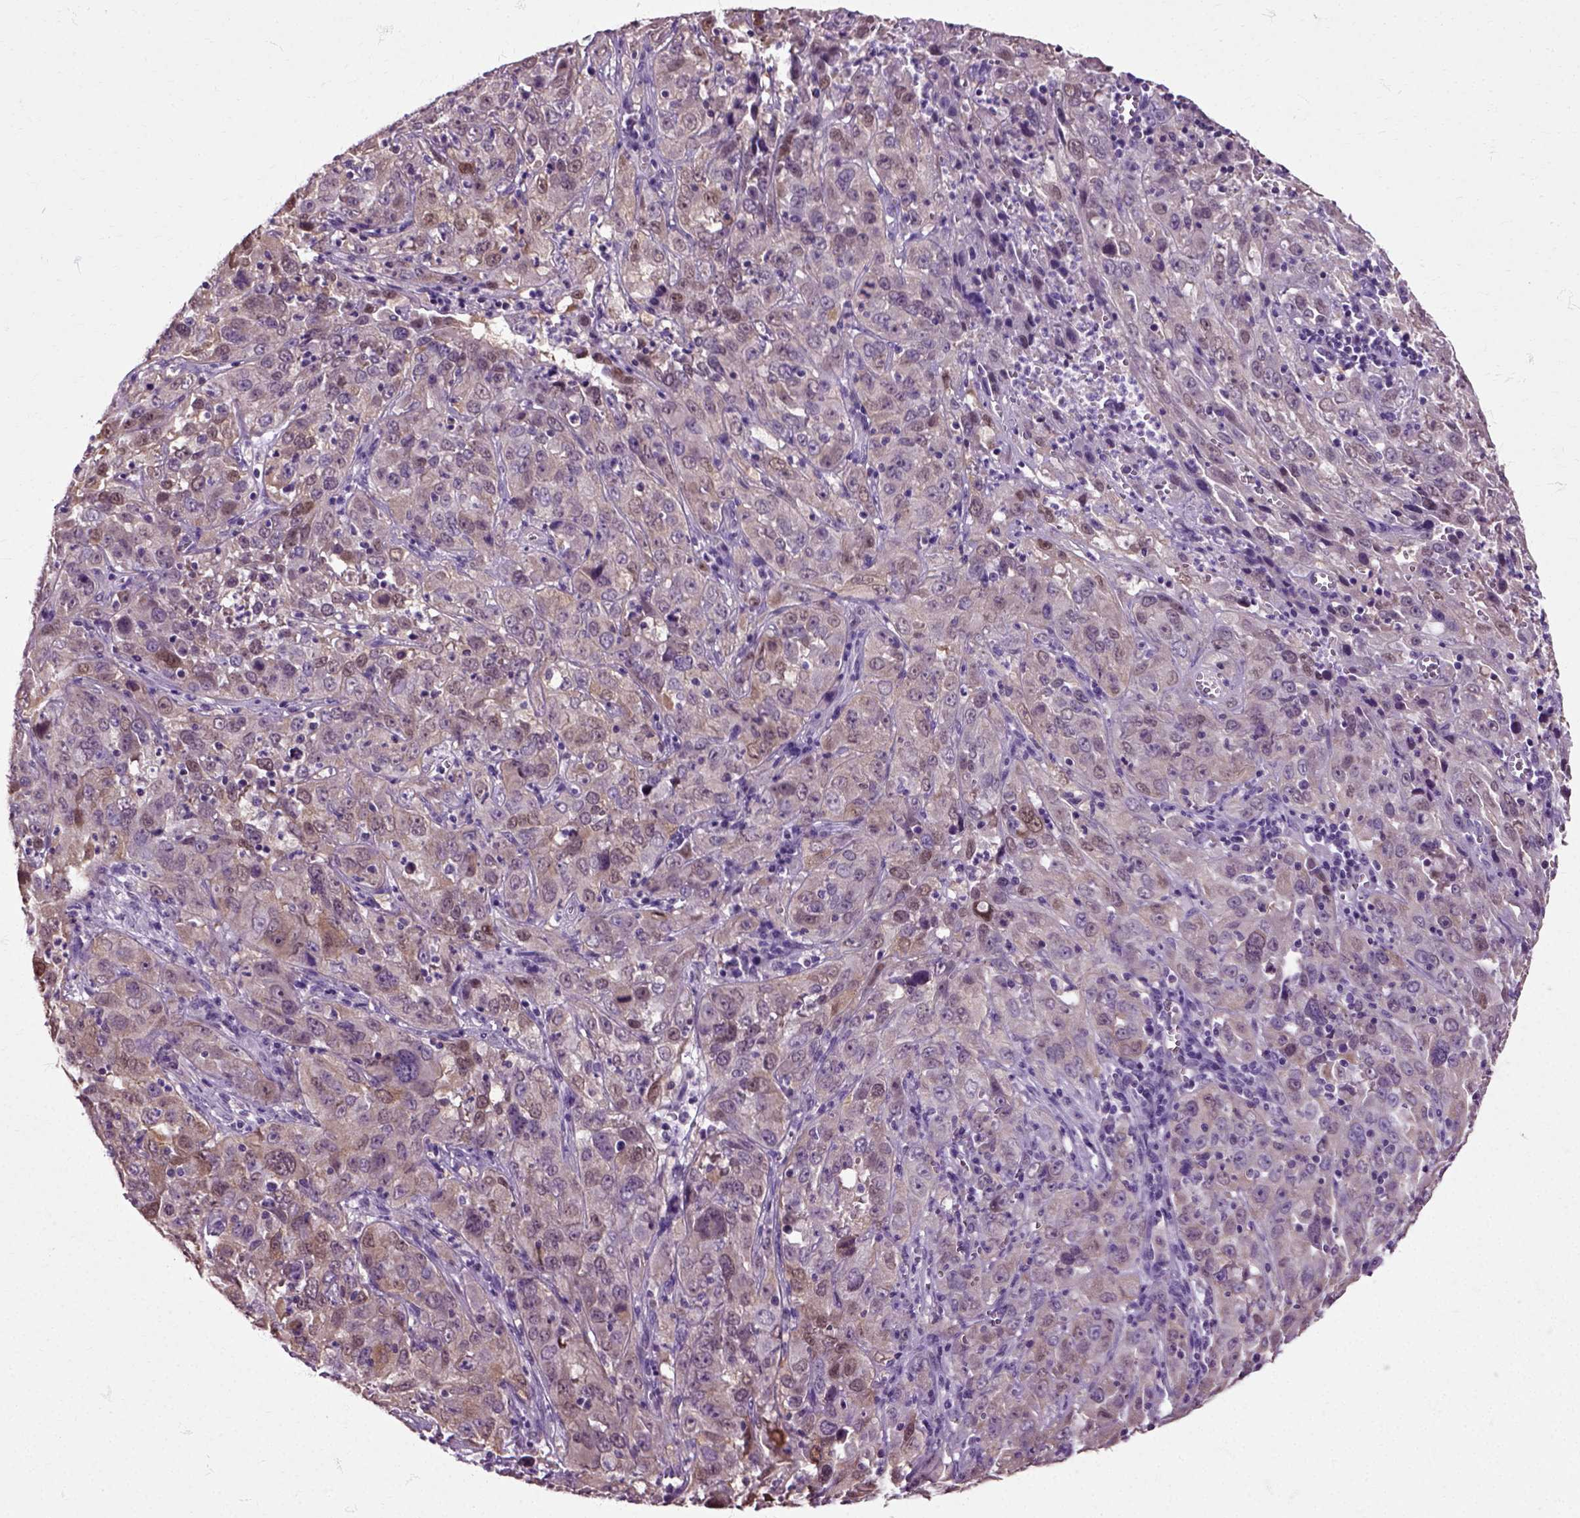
{"staining": {"intensity": "weak", "quantity": "25%-75%", "location": "cytoplasmic/membranous"}, "tissue": "cervical cancer", "cell_type": "Tumor cells", "image_type": "cancer", "snomed": [{"axis": "morphology", "description": "Squamous cell carcinoma, NOS"}, {"axis": "topography", "description": "Cervix"}], "caption": "Approximately 25%-75% of tumor cells in human cervical cancer display weak cytoplasmic/membranous protein staining as visualized by brown immunohistochemical staining.", "gene": "HSPA2", "patient": {"sex": "female", "age": 32}}